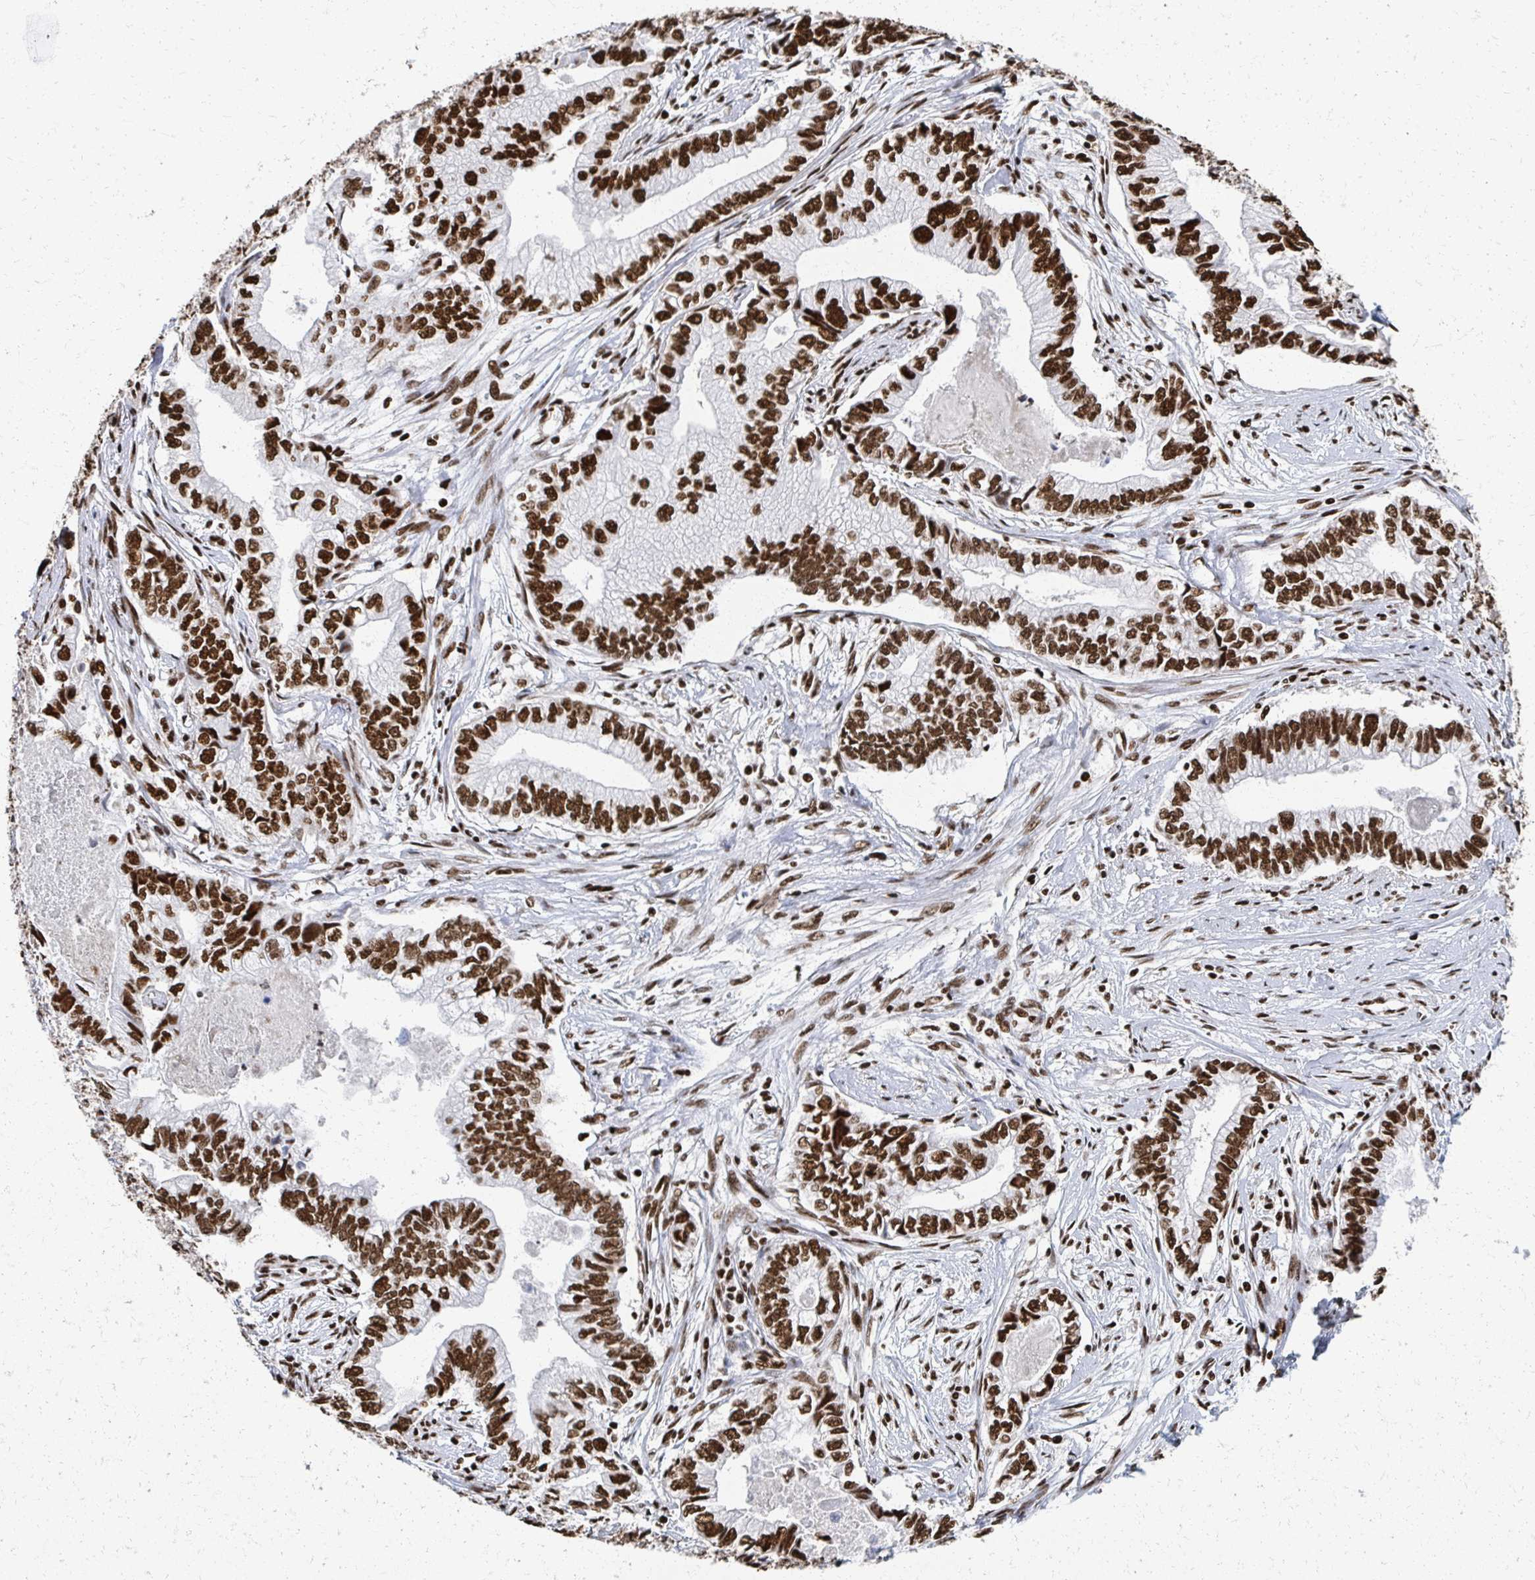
{"staining": {"intensity": "strong", "quantity": ">75%", "location": "nuclear"}, "tissue": "stomach cancer", "cell_type": "Tumor cells", "image_type": "cancer", "snomed": [{"axis": "morphology", "description": "Adenocarcinoma, NOS"}, {"axis": "topography", "description": "Pancreas"}, {"axis": "topography", "description": "Stomach, upper"}], "caption": "This is a histology image of immunohistochemistry staining of stomach cancer, which shows strong expression in the nuclear of tumor cells.", "gene": "RBBP7", "patient": {"sex": "male", "age": 77}}